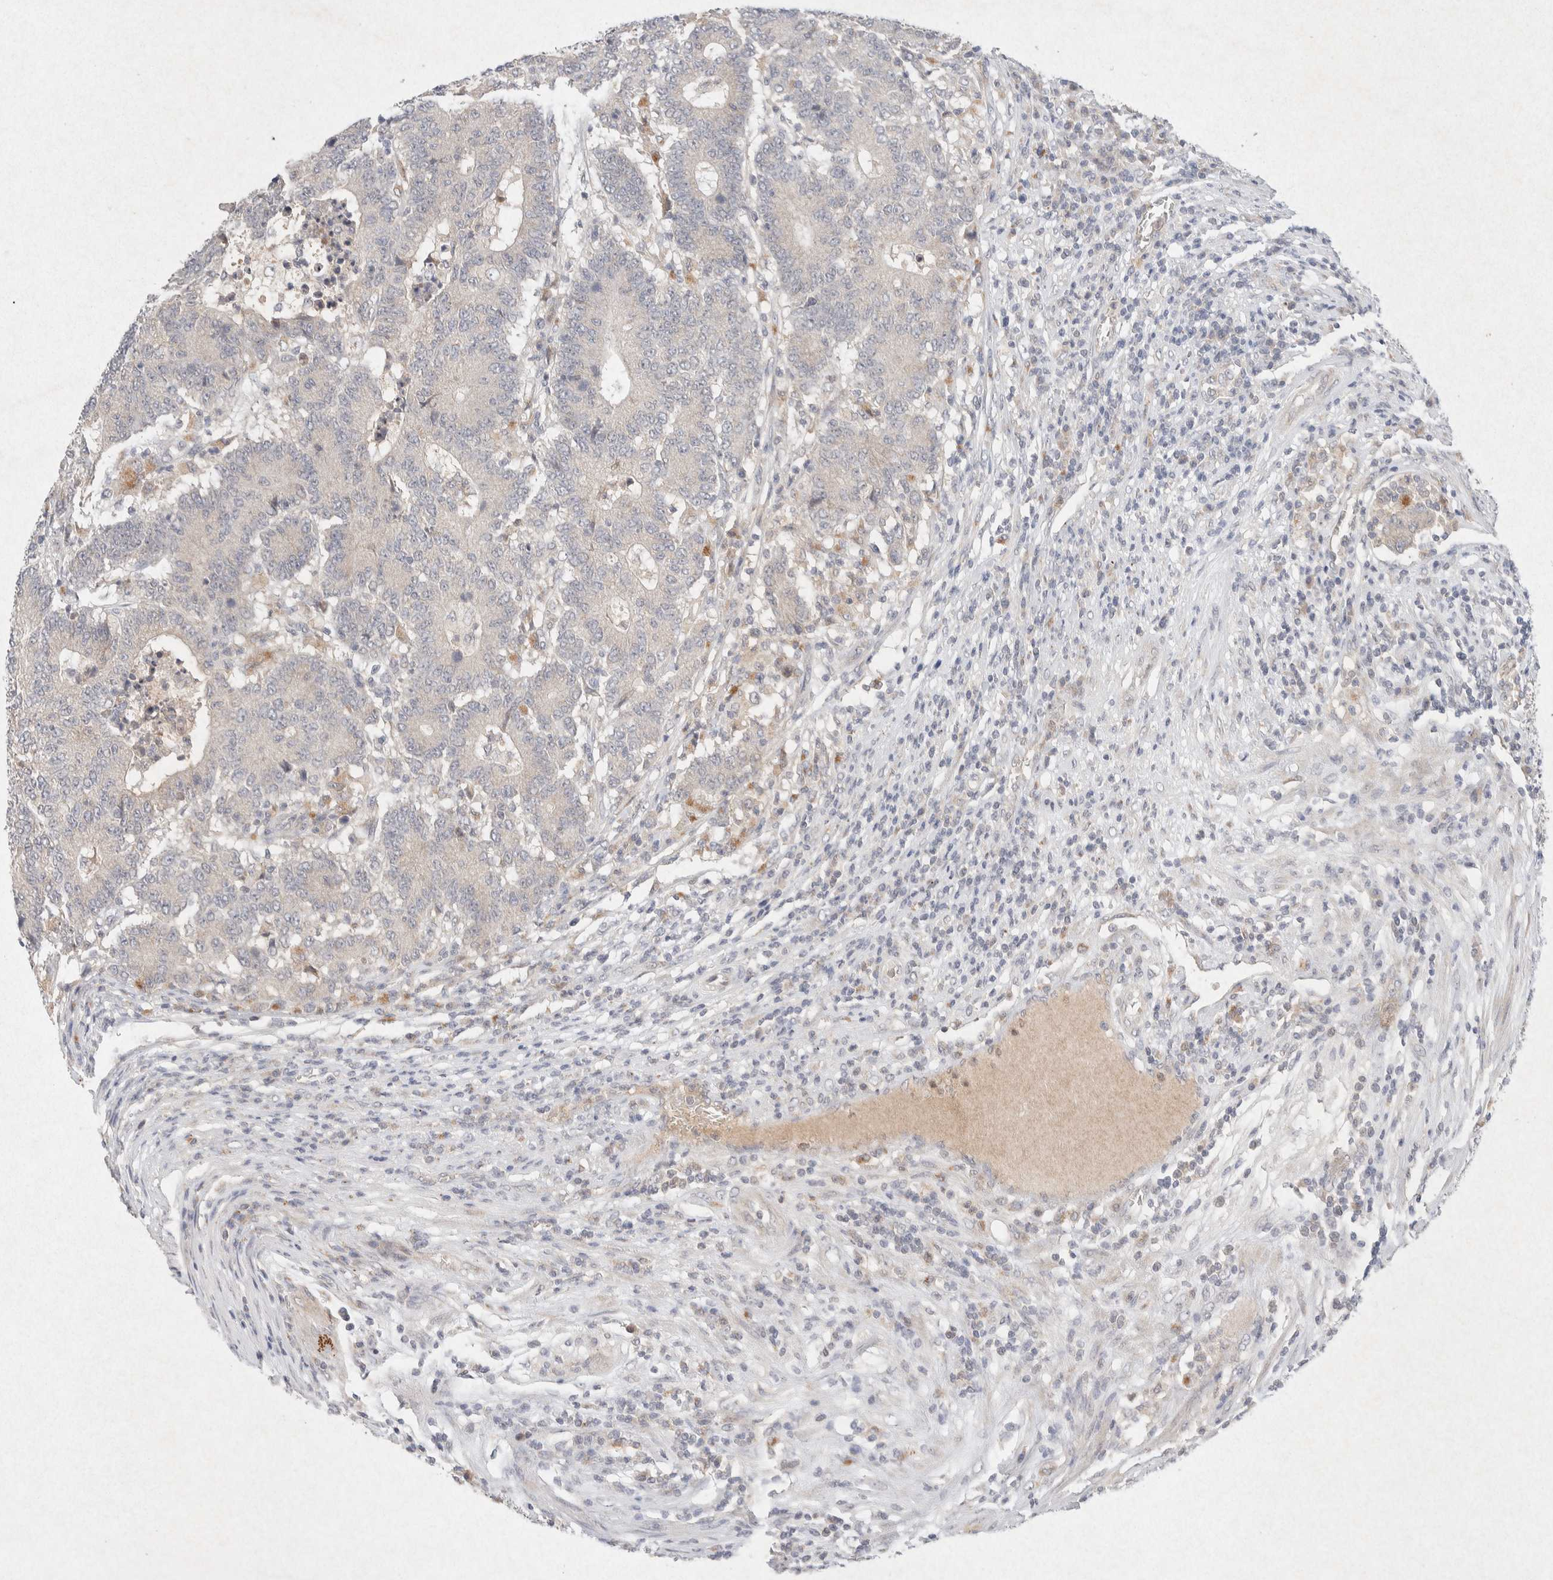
{"staining": {"intensity": "negative", "quantity": "none", "location": "none"}, "tissue": "colorectal cancer", "cell_type": "Tumor cells", "image_type": "cancer", "snomed": [{"axis": "morphology", "description": "Normal tissue, NOS"}, {"axis": "morphology", "description": "Adenocarcinoma, NOS"}, {"axis": "topography", "description": "Colon"}], "caption": "Immunohistochemistry of human colorectal adenocarcinoma reveals no expression in tumor cells.", "gene": "GNAI1", "patient": {"sex": "female", "age": 75}}